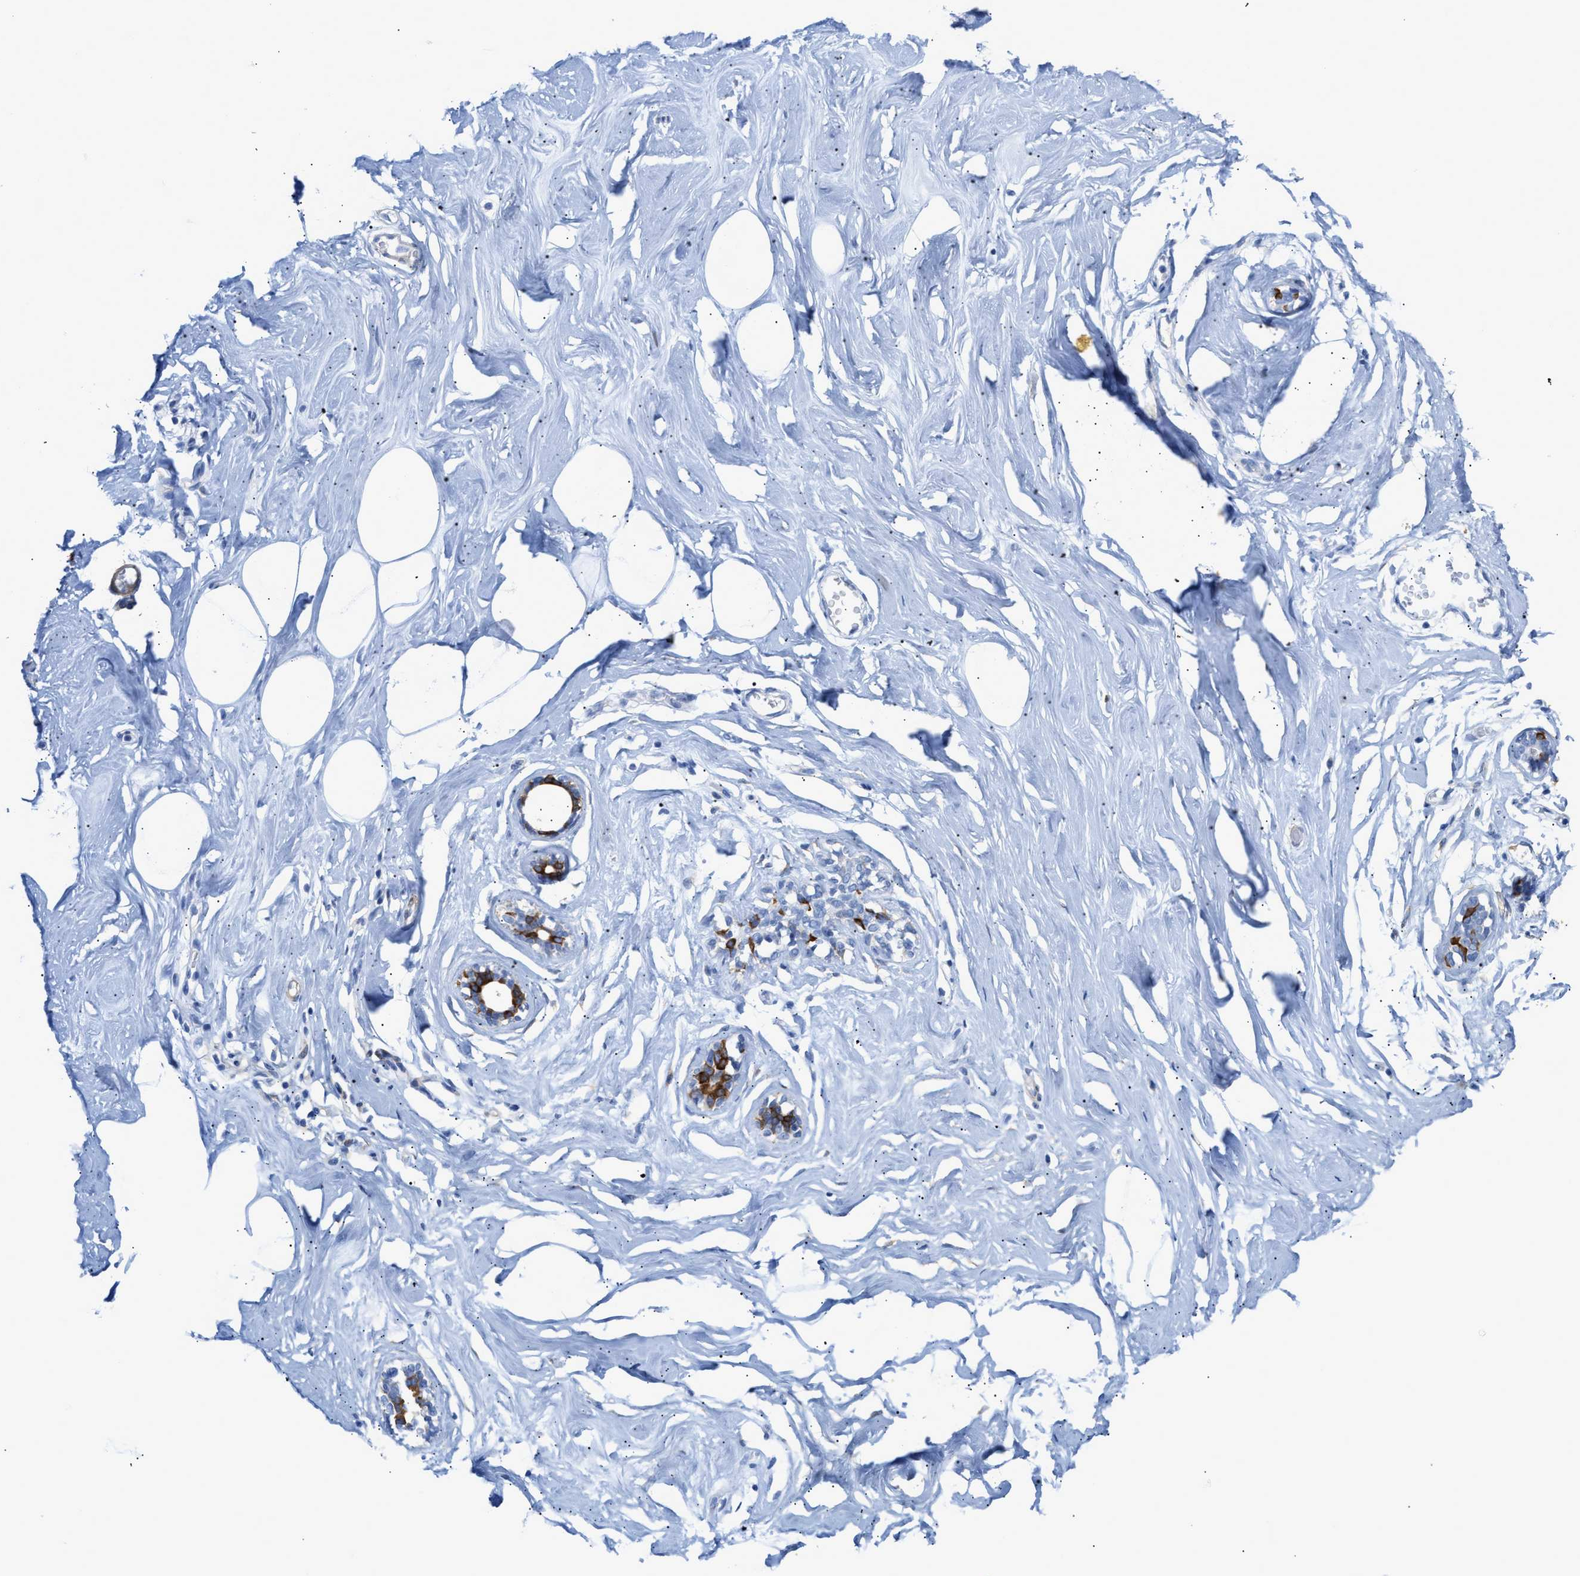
{"staining": {"intensity": "negative", "quantity": "none", "location": "none"}, "tissue": "adipose tissue", "cell_type": "Adipocytes", "image_type": "normal", "snomed": [{"axis": "morphology", "description": "Normal tissue, NOS"}, {"axis": "morphology", "description": "Fibrosis, NOS"}, {"axis": "topography", "description": "Breast"}, {"axis": "topography", "description": "Adipose tissue"}], "caption": "Adipocytes show no significant protein staining in benign adipose tissue.", "gene": "AMPH", "patient": {"sex": "female", "age": 39}}